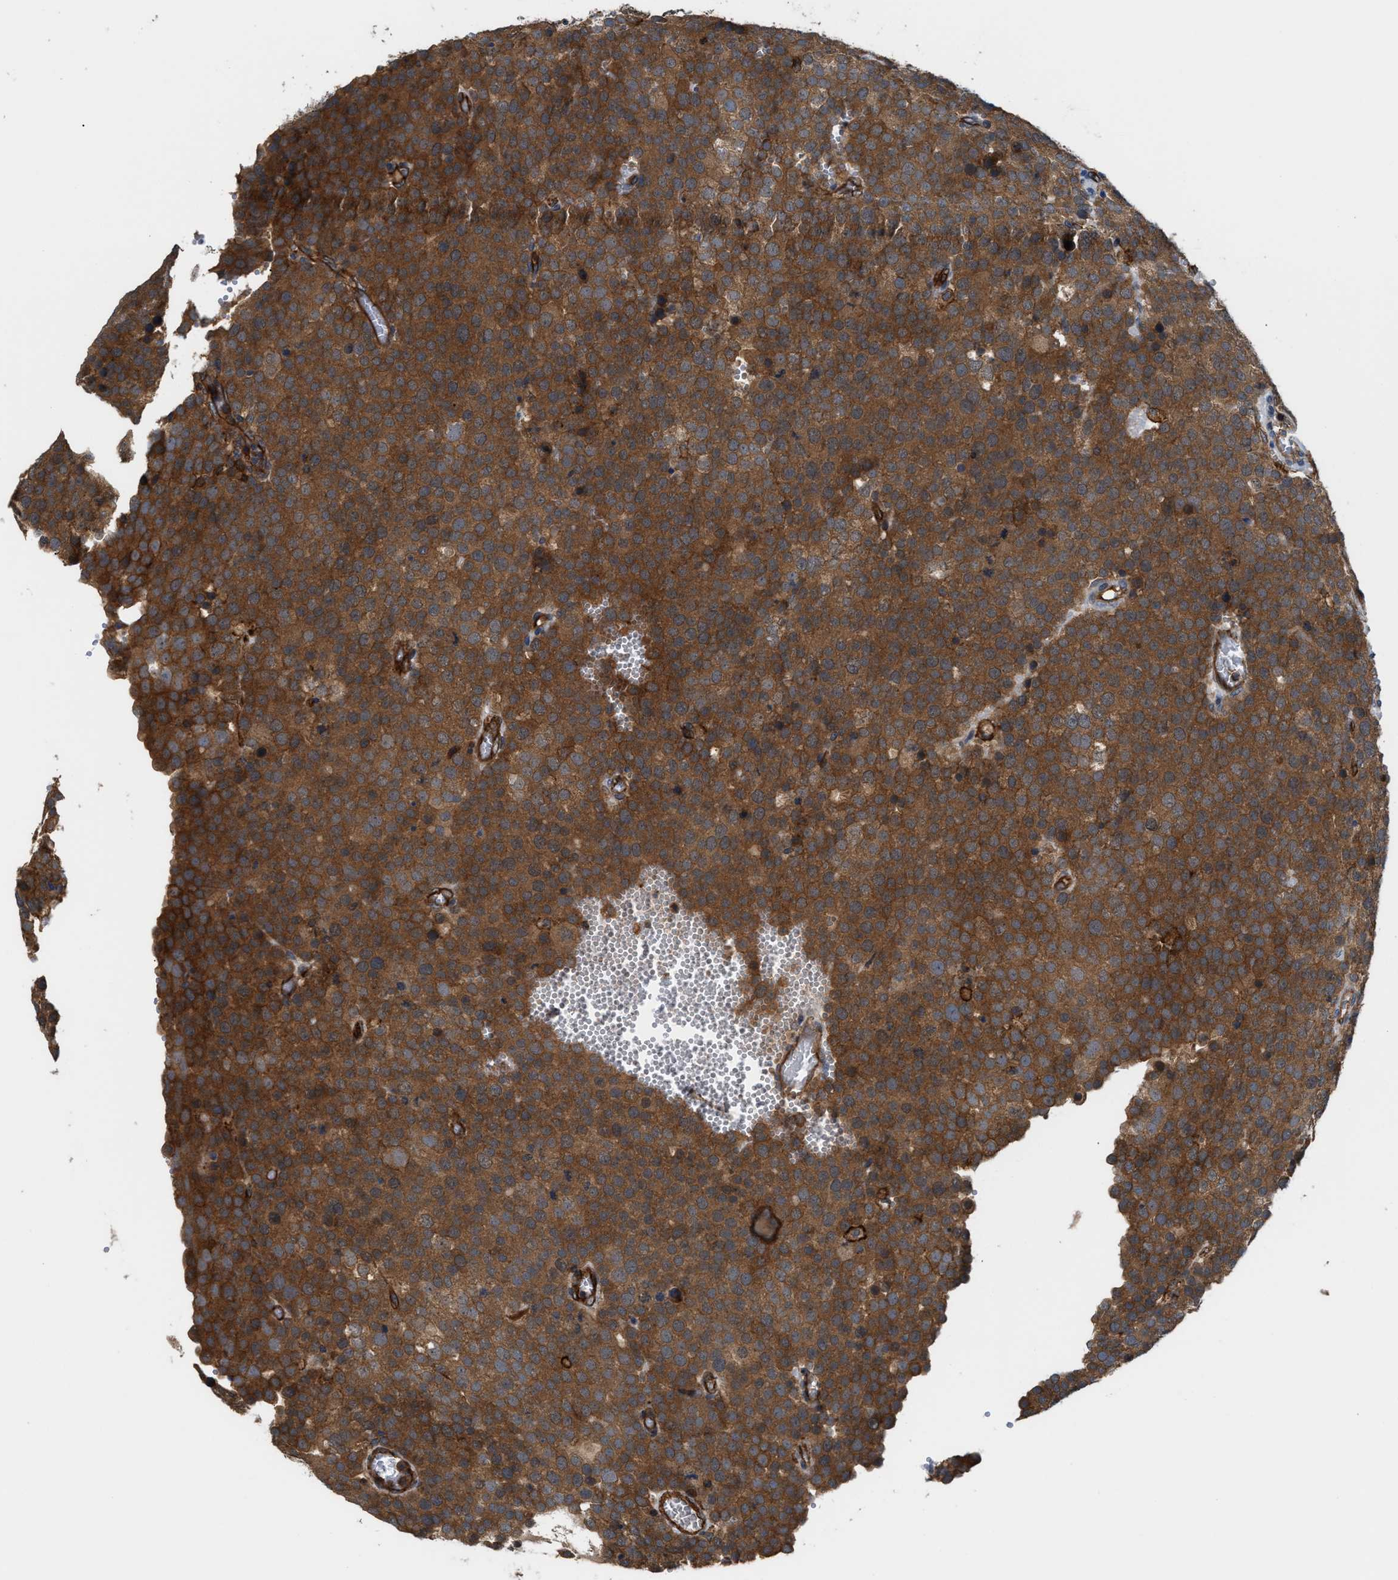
{"staining": {"intensity": "strong", "quantity": ">75%", "location": "cytoplasmic/membranous"}, "tissue": "testis cancer", "cell_type": "Tumor cells", "image_type": "cancer", "snomed": [{"axis": "morphology", "description": "Normal tissue, NOS"}, {"axis": "morphology", "description": "Seminoma, NOS"}, {"axis": "topography", "description": "Testis"}], "caption": "Strong cytoplasmic/membranous protein expression is seen in approximately >75% of tumor cells in testis cancer. Nuclei are stained in blue.", "gene": "DDHD2", "patient": {"sex": "male", "age": 71}}